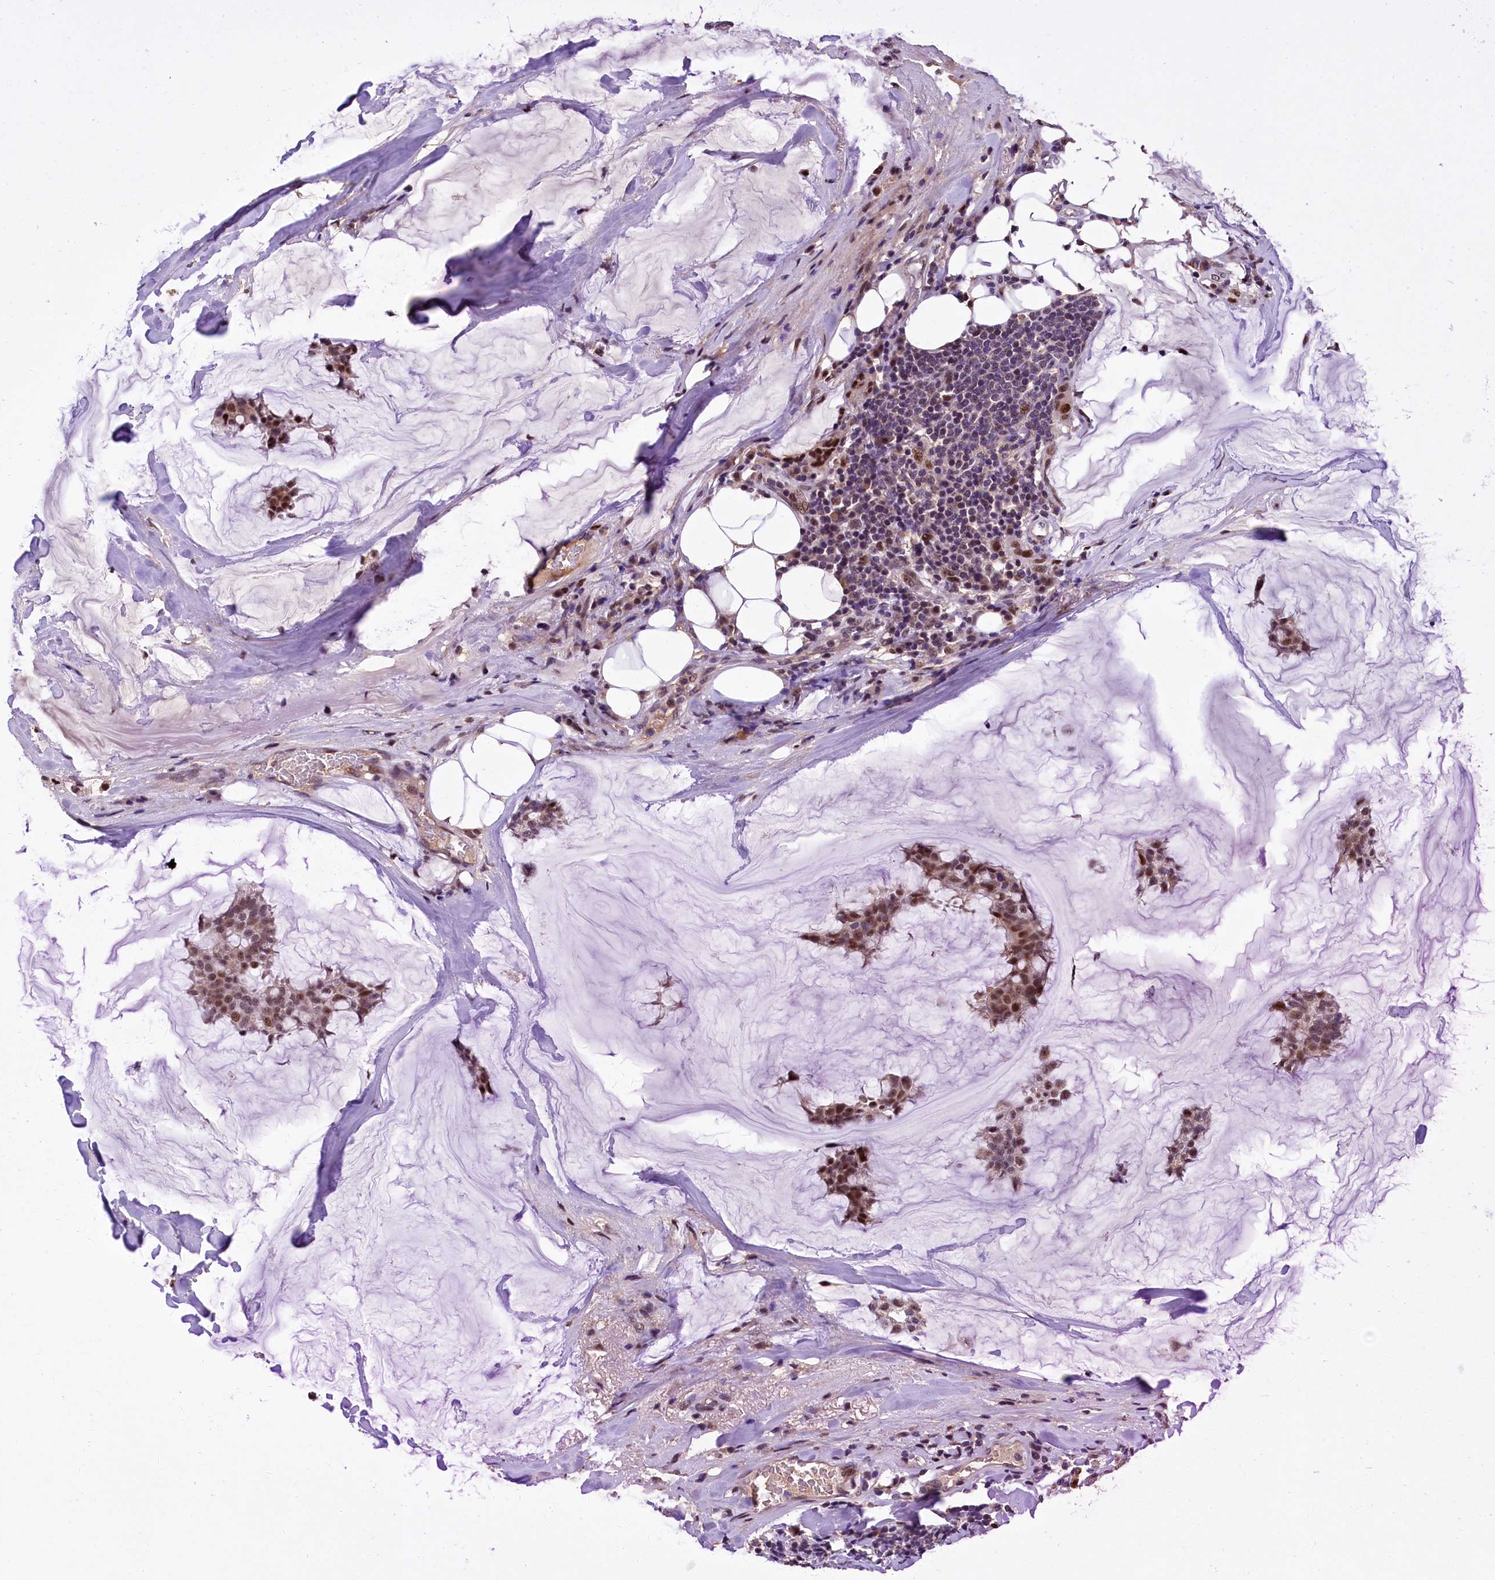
{"staining": {"intensity": "moderate", "quantity": ">75%", "location": "nuclear"}, "tissue": "breast cancer", "cell_type": "Tumor cells", "image_type": "cancer", "snomed": [{"axis": "morphology", "description": "Duct carcinoma"}, {"axis": "topography", "description": "Breast"}], "caption": "Protein expression analysis of human breast invasive ductal carcinoma reveals moderate nuclear positivity in about >75% of tumor cells. (DAB IHC with brightfield microscopy, high magnification).", "gene": "HECTD4", "patient": {"sex": "female", "age": 93}}